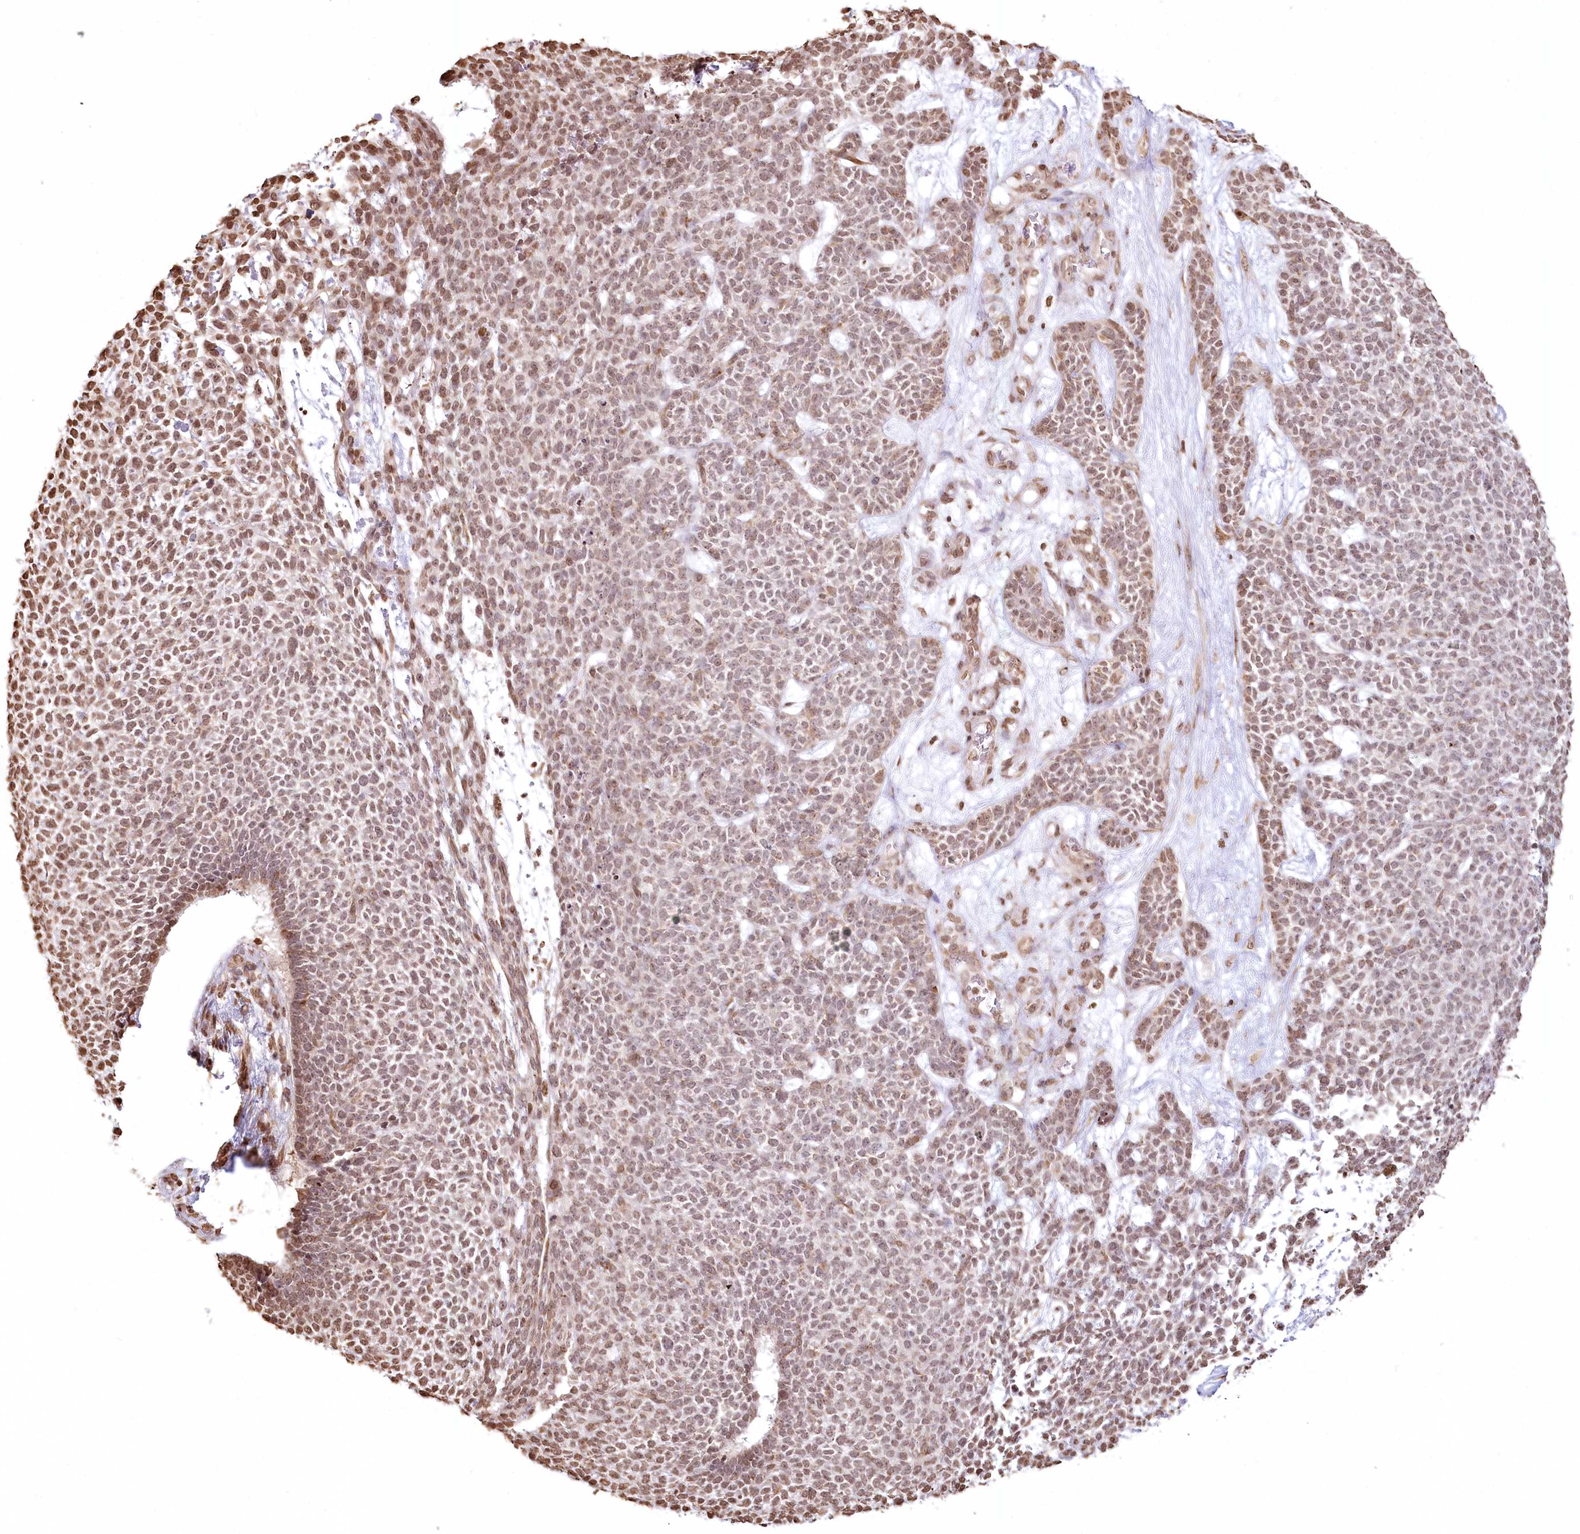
{"staining": {"intensity": "moderate", "quantity": "25%-75%", "location": "nuclear"}, "tissue": "skin cancer", "cell_type": "Tumor cells", "image_type": "cancer", "snomed": [{"axis": "morphology", "description": "Basal cell carcinoma"}, {"axis": "topography", "description": "Skin"}], "caption": "Human basal cell carcinoma (skin) stained for a protein (brown) reveals moderate nuclear positive staining in approximately 25%-75% of tumor cells.", "gene": "FAM13A", "patient": {"sex": "female", "age": 84}}